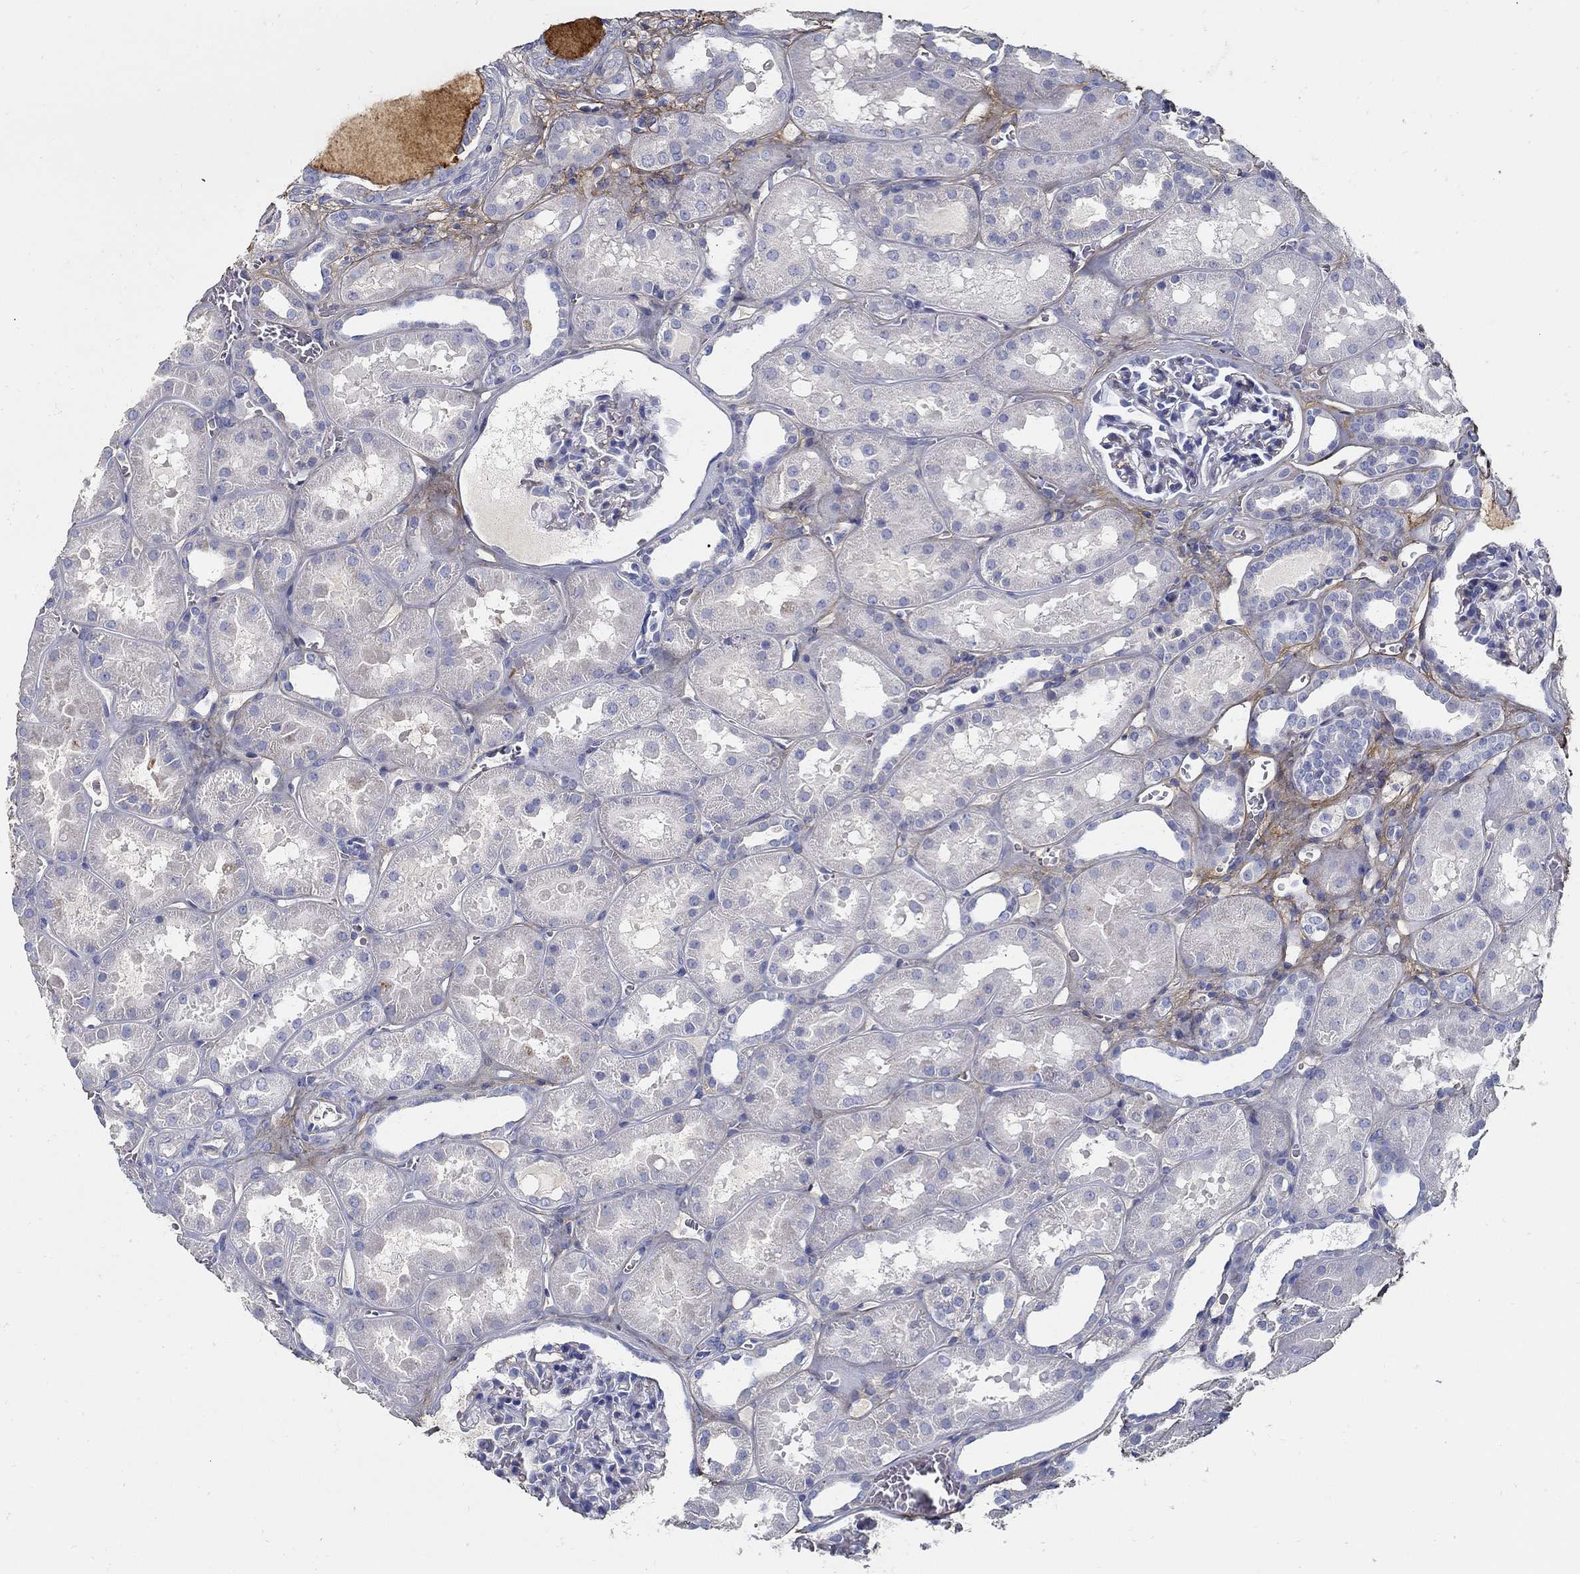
{"staining": {"intensity": "negative", "quantity": "none", "location": "none"}, "tissue": "kidney", "cell_type": "Cells in glomeruli", "image_type": "normal", "snomed": [{"axis": "morphology", "description": "Normal tissue, NOS"}, {"axis": "topography", "description": "Kidney"}], "caption": "A high-resolution histopathology image shows immunohistochemistry (IHC) staining of normal kidney, which shows no significant staining in cells in glomeruli.", "gene": "TGFBI", "patient": {"sex": "female", "age": 41}}